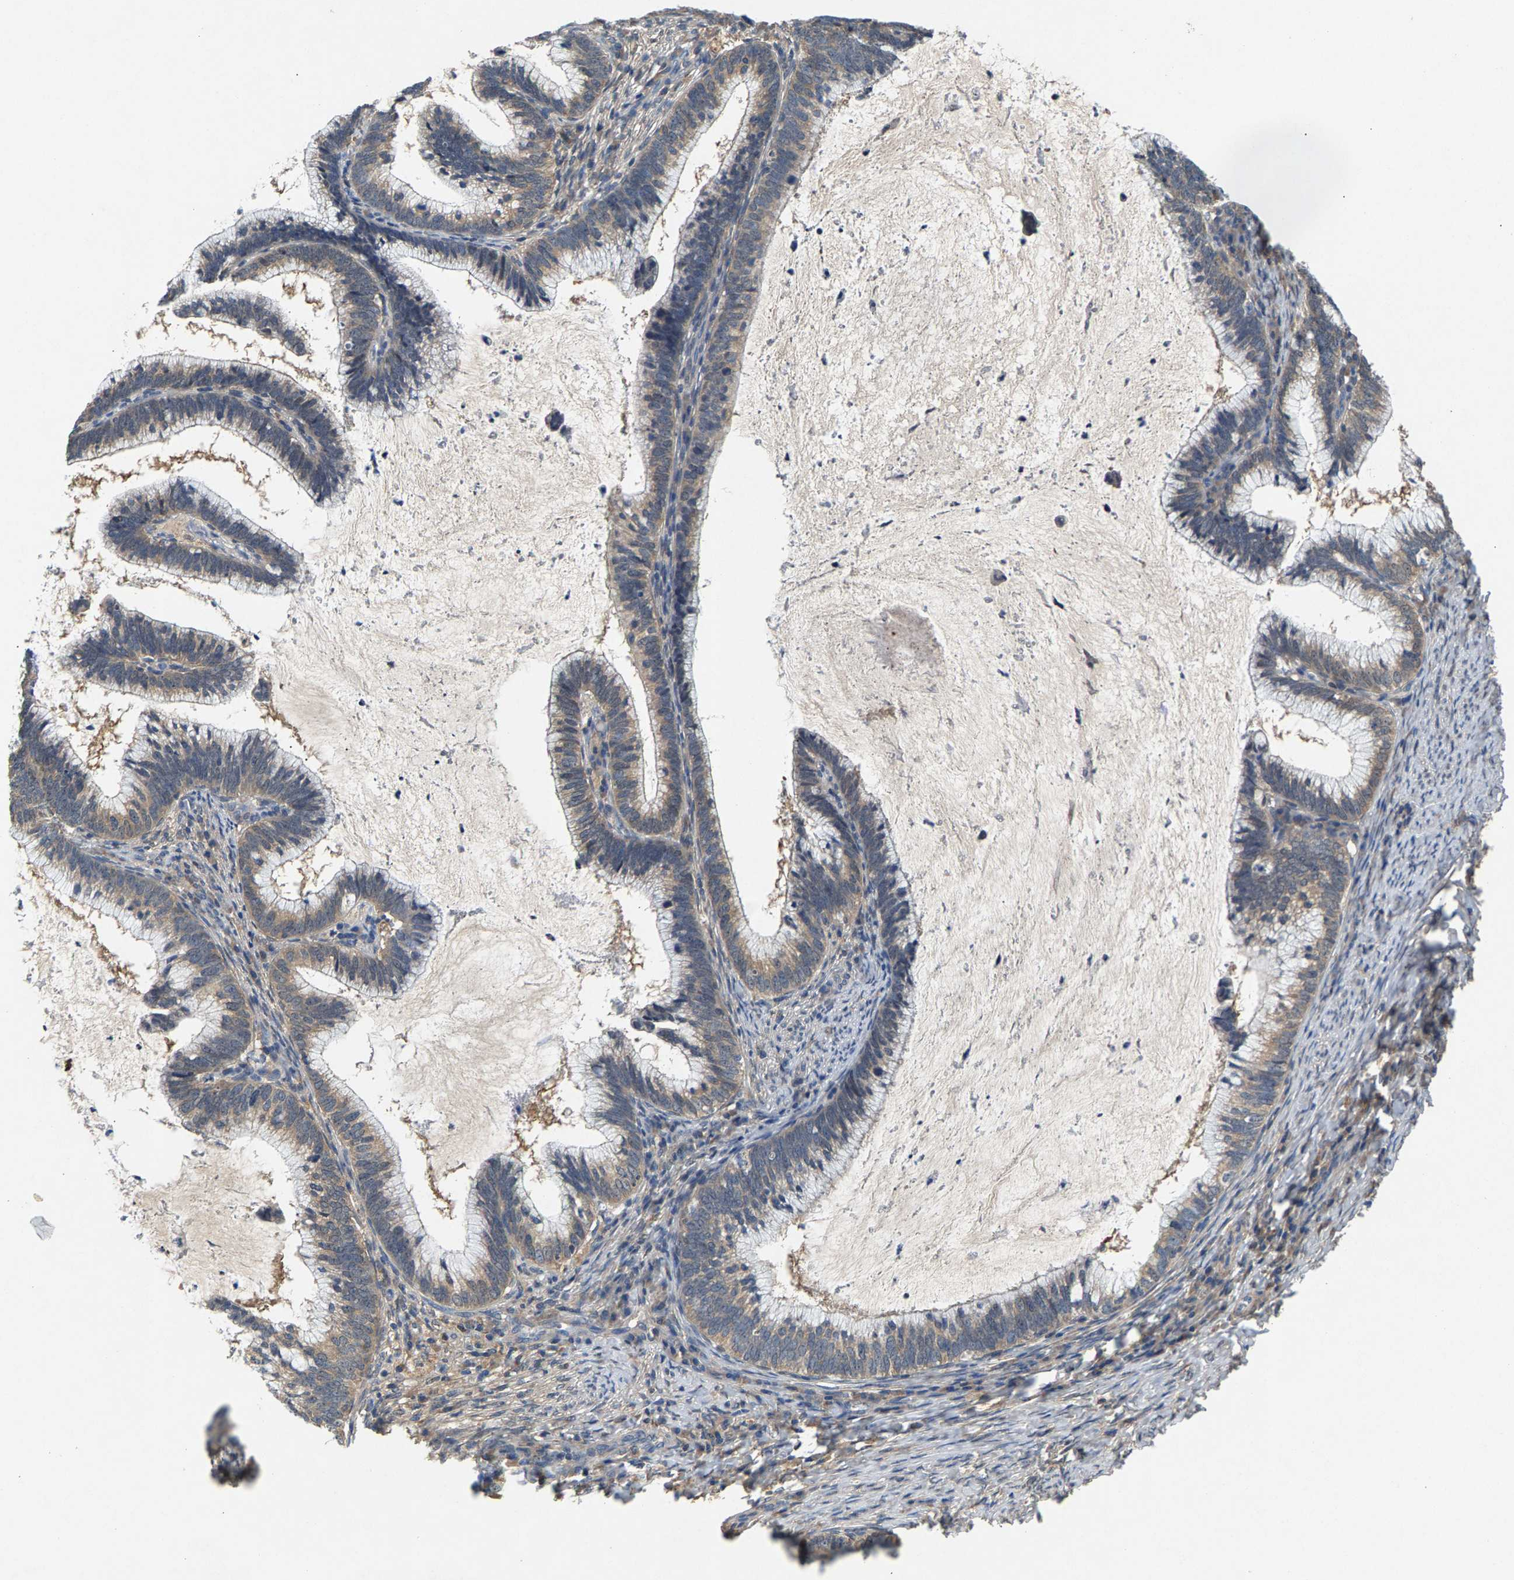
{"staining": {"intensity": "weak", "quantity": ">75%", "location": "cytoplasmic/membranous"}, "tissue": "cervical cancer", "cell_type": "Tumor cells", "image_type": "cancer", "snomed": [{"axis": "morphology", "description": "Adenocarcinoma, NOS"}, {"axis": "topography", "description": "Cervix"}], "caption": "Protein staining exhibits weak cytoplasmic/membranous staining in approximately >75% of tumor cells in cervical adenocarcinoma. (Stains: DAB in brown, nuclei in blue, Microscopy: brightfield microscopy at high magnification).", "gene": "NT5C", "patient": {"sex": "female", "age": 36}}